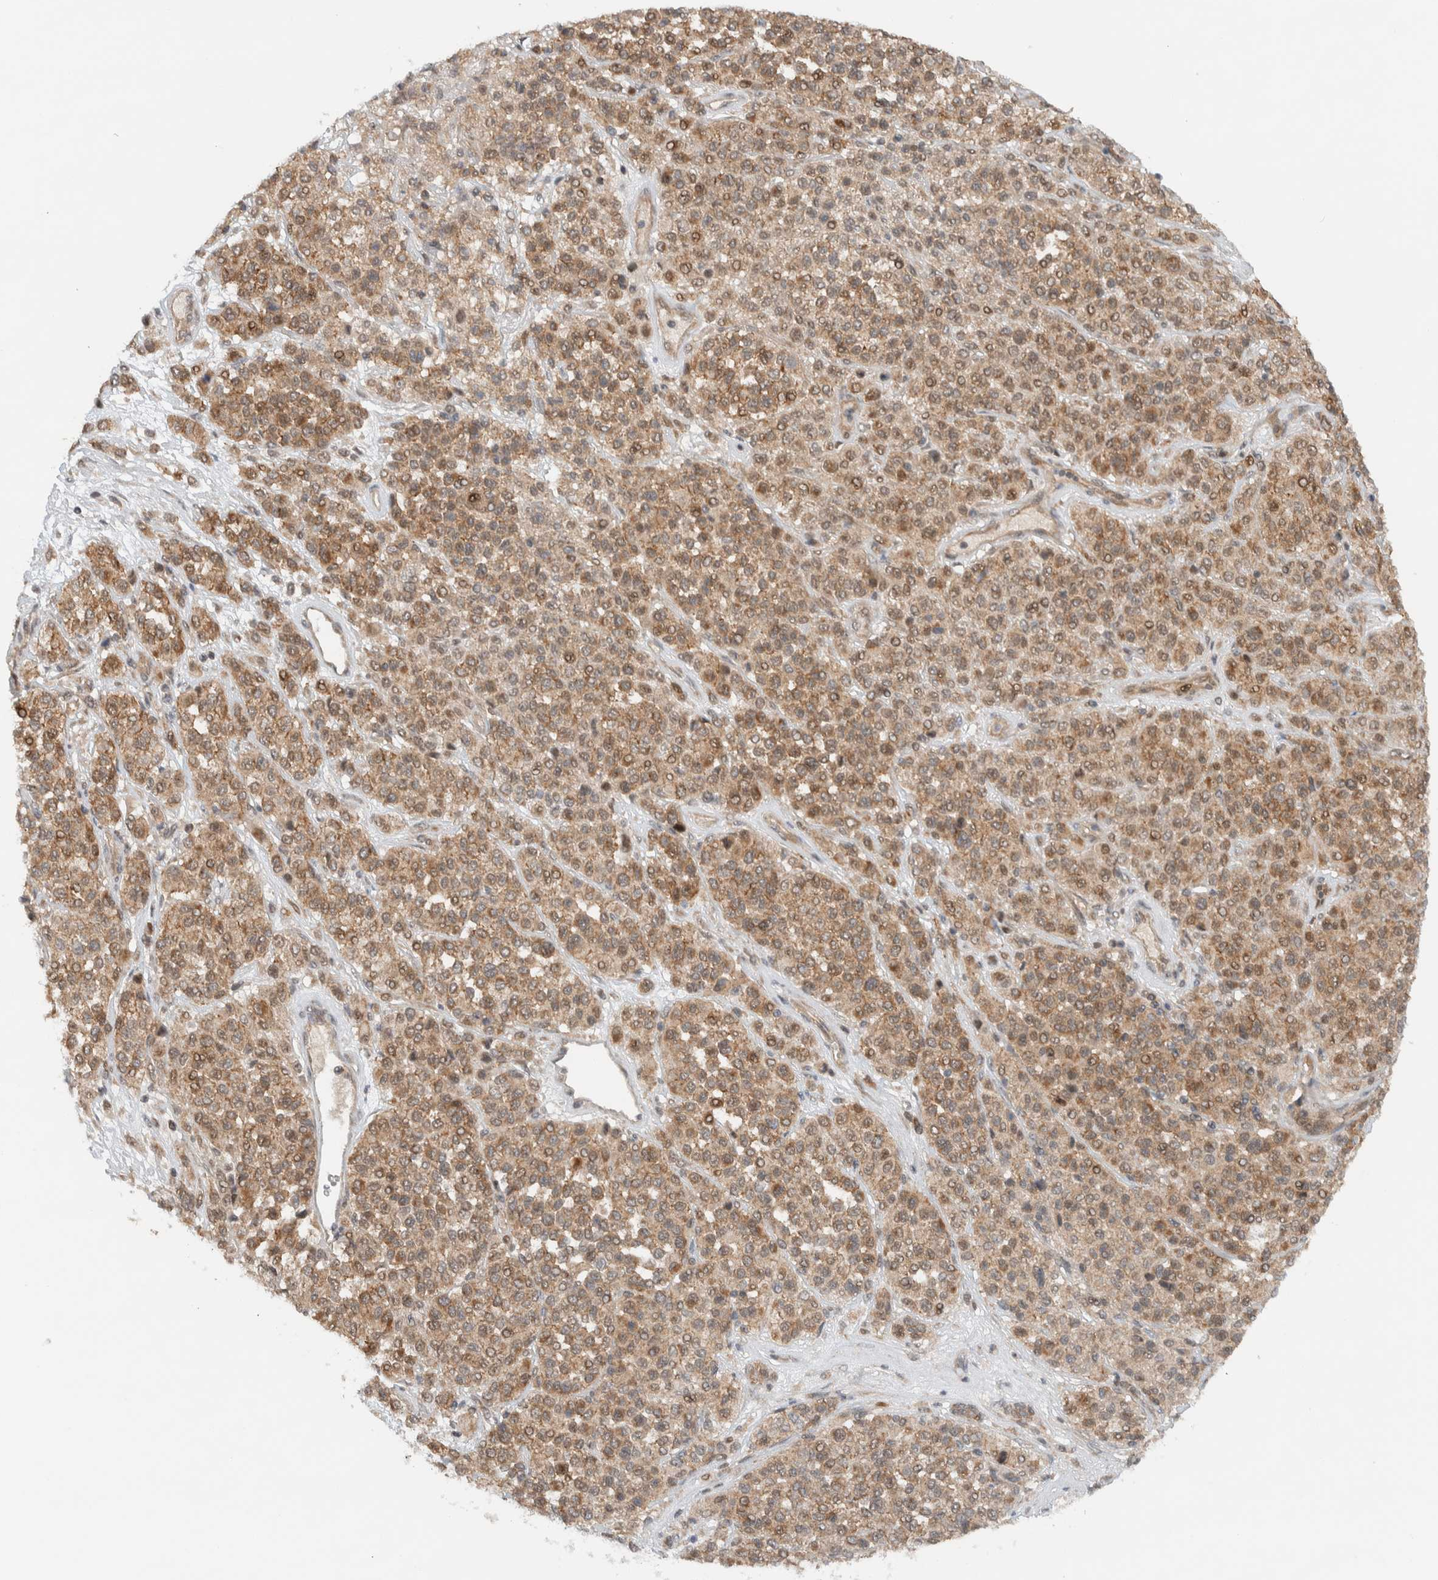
{"staining": {"intensity": "weak", "quantity": ">75%", "location": "cytoplasmic/membranous"}, "tissue": "melanoma", "cell_type": "Tumor cells", "image_type": "cancer", "snomed": [{"axis": "morphology", "description": "Malignant melanoma, Metastatic site"}, {"axis": "topography", "description": "Pancreas"}], "caption": "Immunohistochemical staining of melanoma displays low levels of weak cytoplasmic/membranous staining in approximately >75% of tumor cells.", "gene": "KLHL6", "patient": {"sex": "female", "age": 30}}